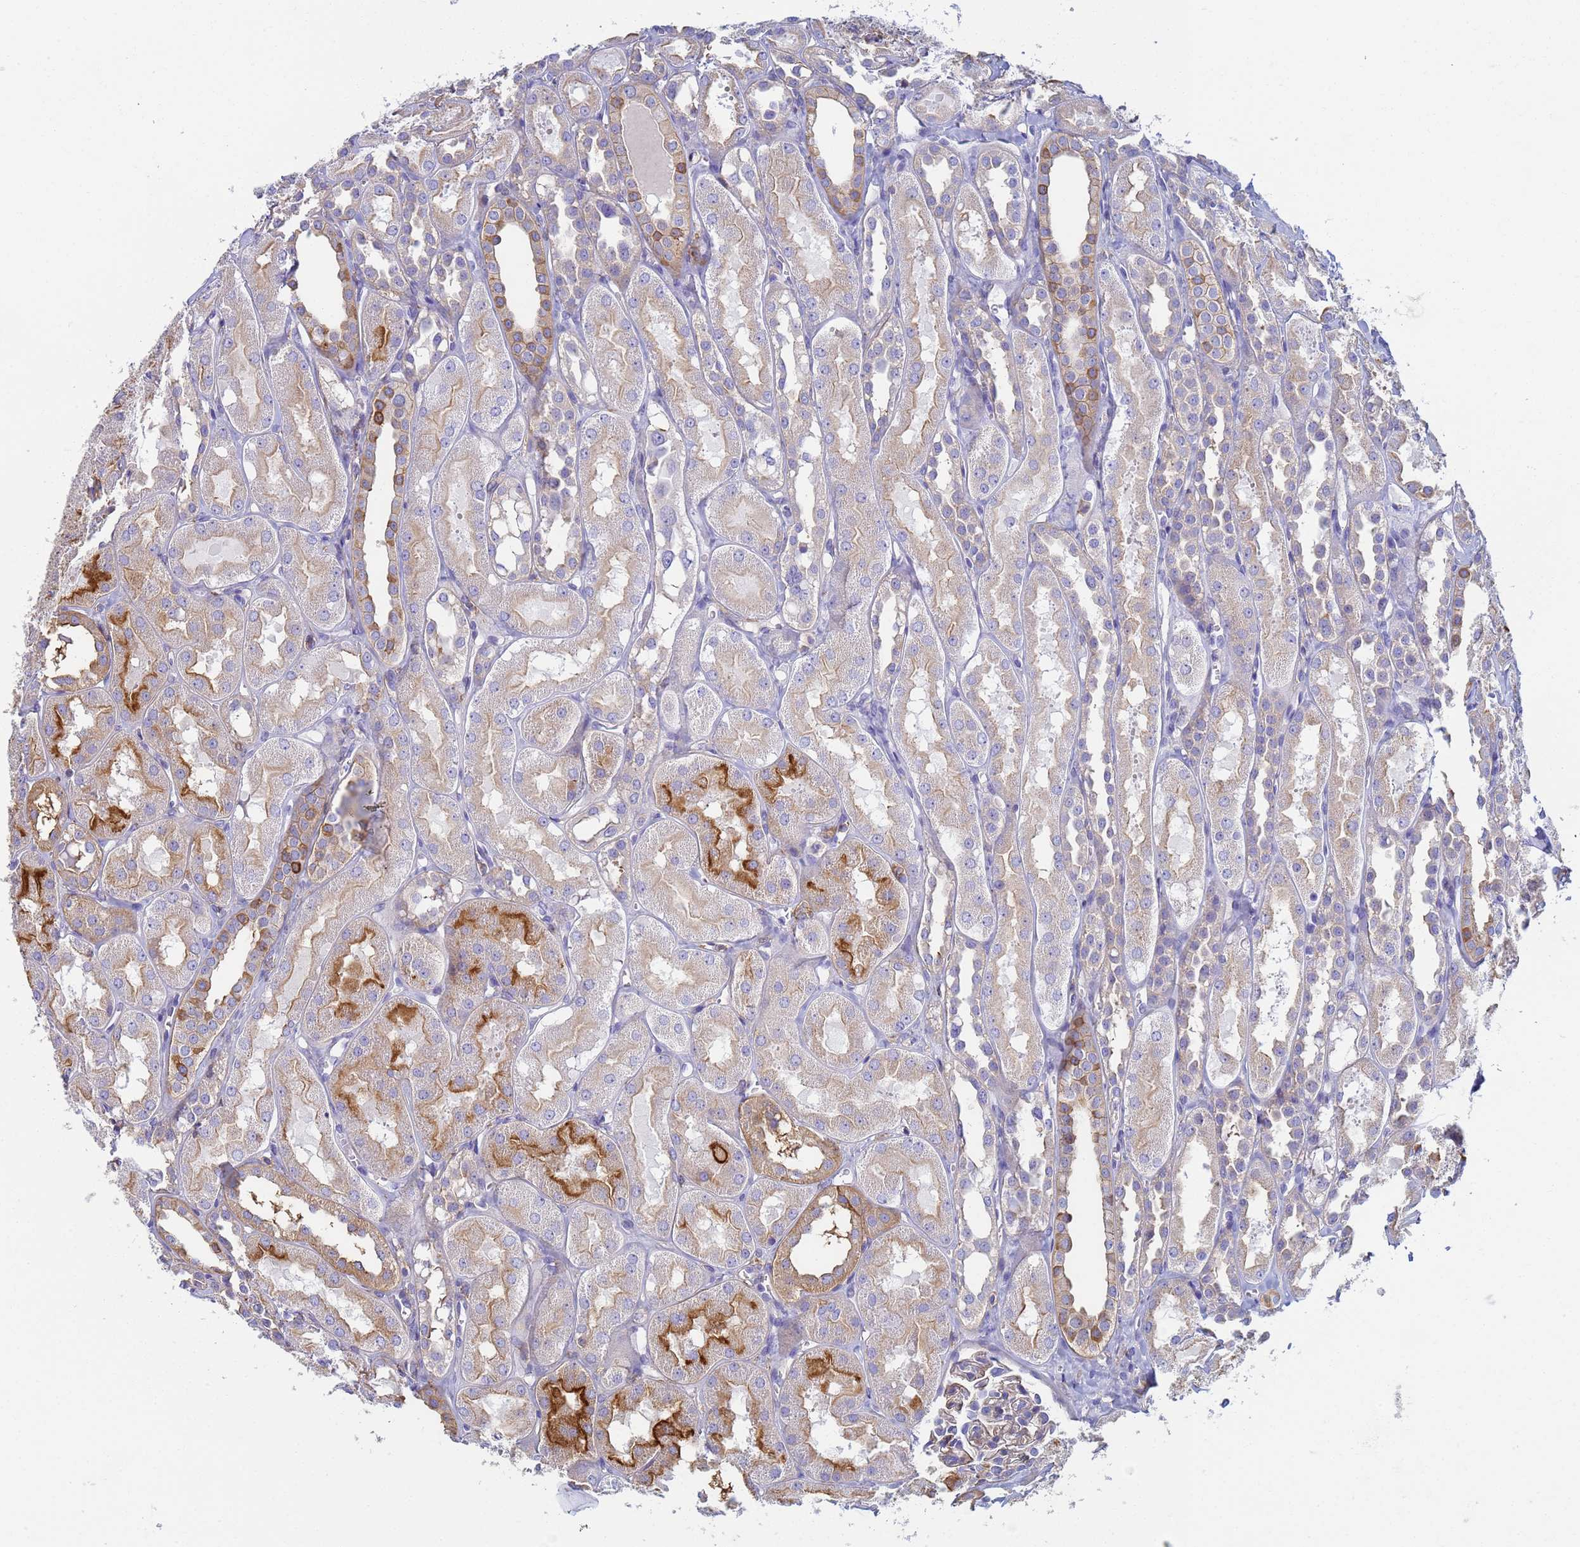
{"staining": {"intensity": "moderate", "quantity": "25%-75%", "location": "cytoplasmic/membranous"}, "tissue": "kidney", "cell_type": "Cells in glomeruli", "image_type": "normal", "snomed": [{"axis": "morphology", "description": "Normal tissue, NOS"}, {"axis": "topography", "description": "Kidney"}, {"axis": "topography", "description": "Urinary bladder"}], "caption": "A brown stain labels moderate cytoplasmic/membranous positivity of a protein in cells in glomeruli of unremarkable kidney.", "gene": "ZNG1A", "patient": {"sex": "male", "age": 16}}